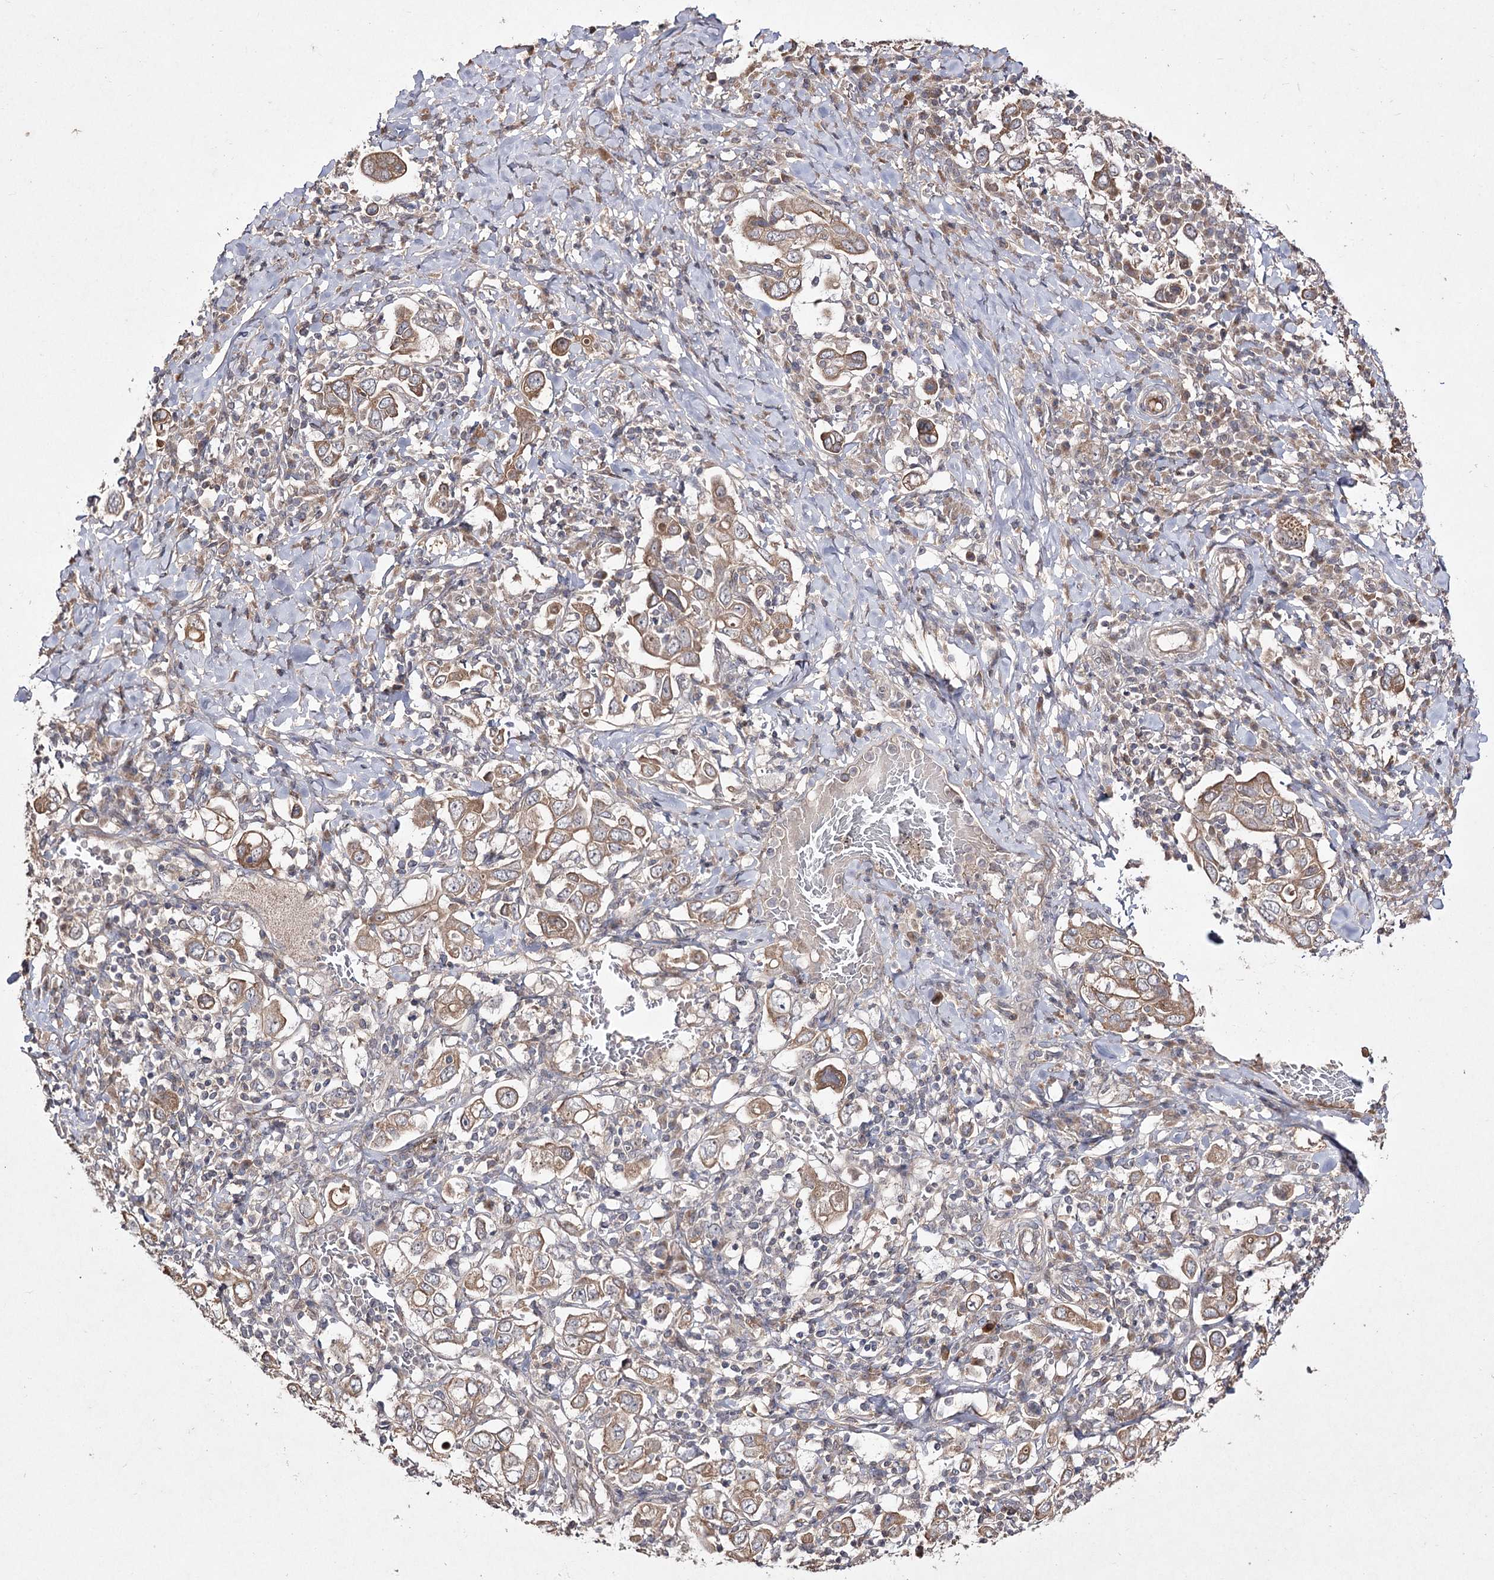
{"staining": {"intensity": "moderate", "quantity": ">75%", "location": "cytoplasmic/membranous"}, "tissue": "stomach cancer", "cell_type": "Tumor cells", "image_type": "cancer", "snomed": [{"axis": "morphology", "description": "Adenocarcinoma, NOS"}, {"axis": "topography", "description": "Stomach, upper"}], "caption": "The micrograph reveals a brown stain indicating the presence of a protein in the cytoplasmic/membranous of tumor cells in stomach cancer. (IHC, brightfield microscopy, high magnification).", "gene": "FANCL", "patient": {"sex": "male", "age": 62}}